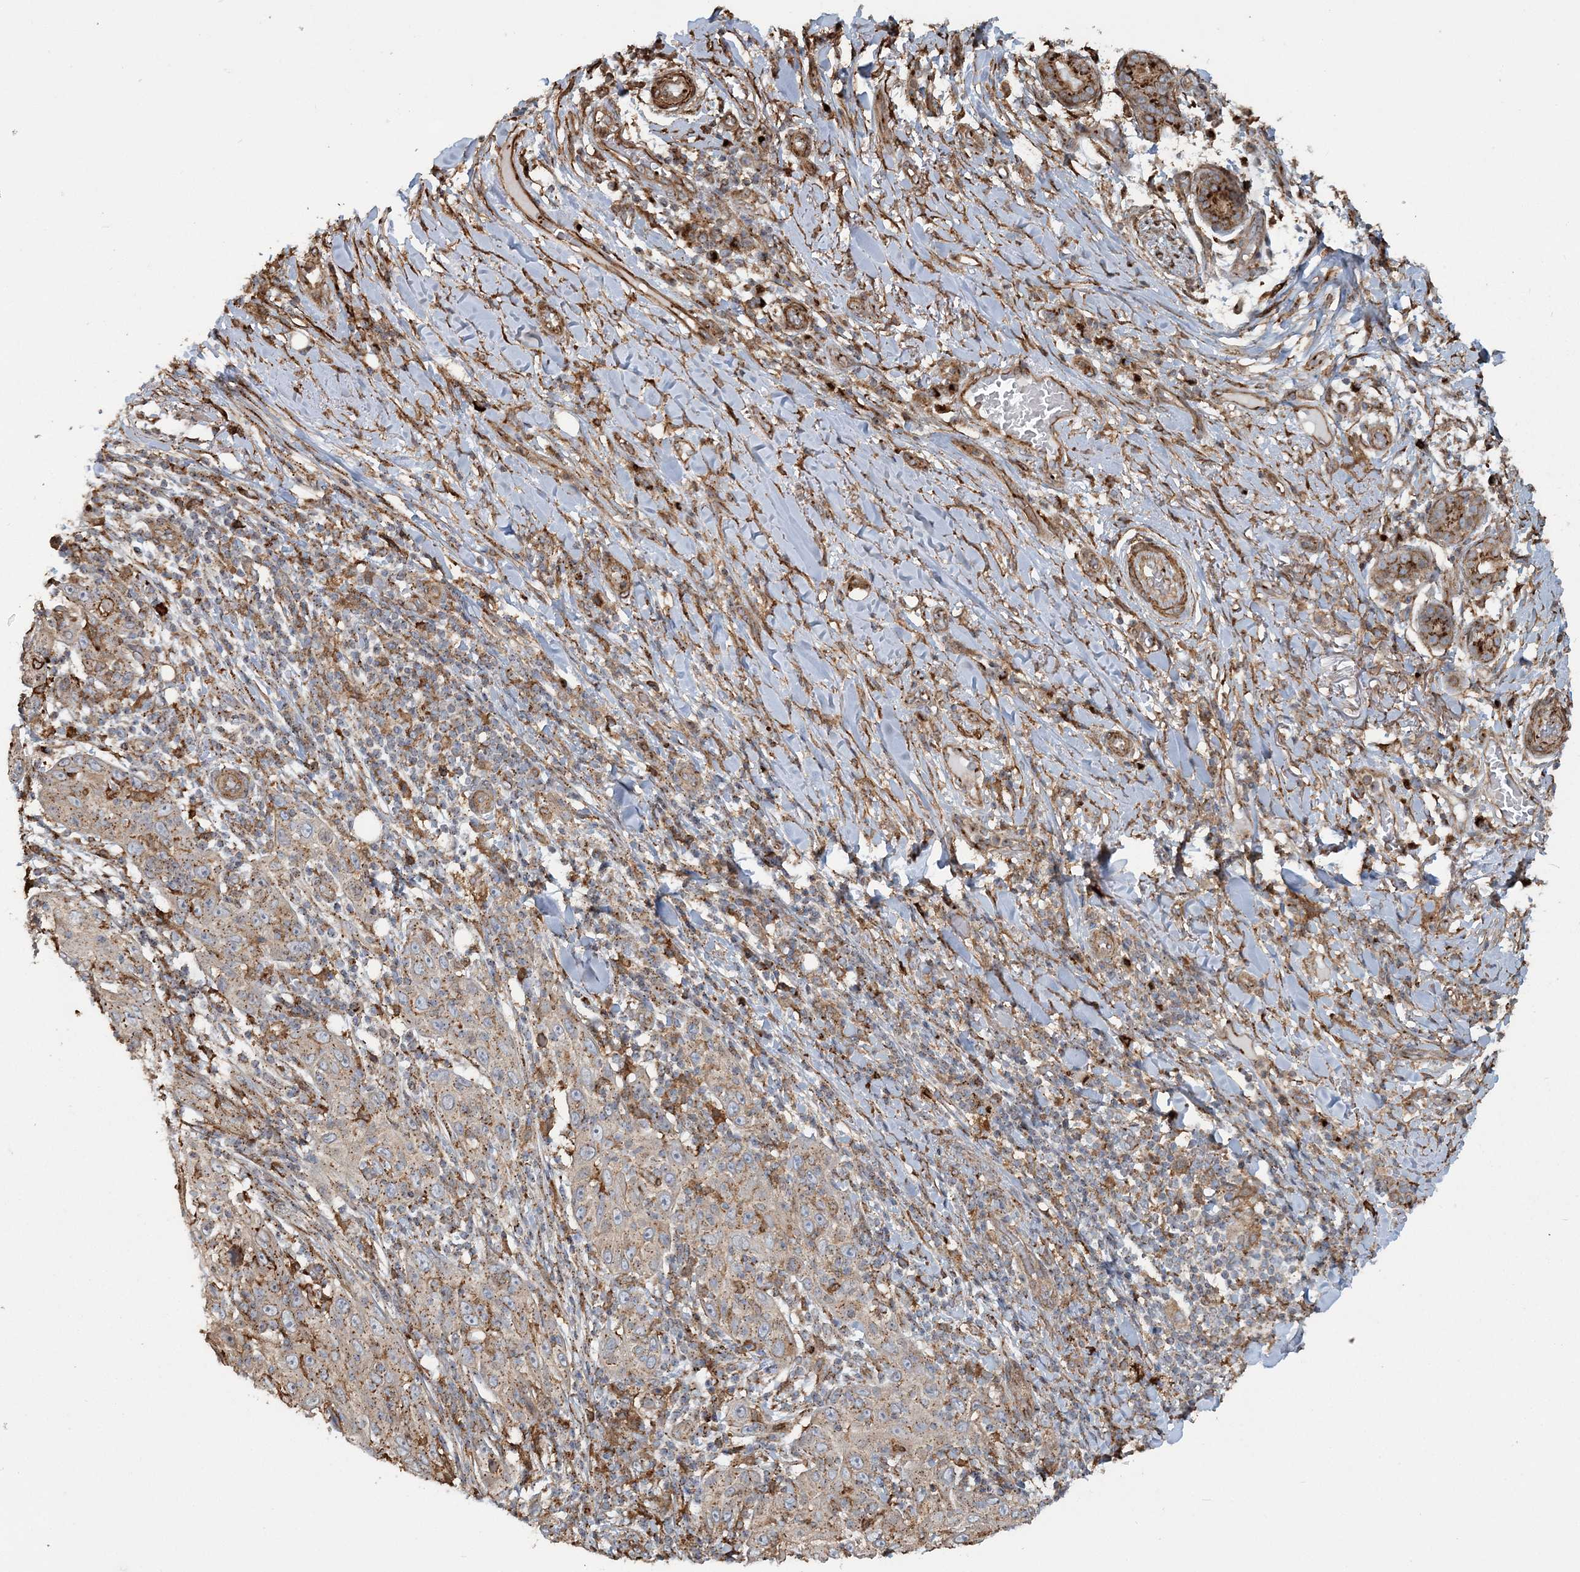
{"staining": {"intensity": "weak", "quantity": ">75%", "location": "cytoplasmic/membranous"}, "tissue": "skin cancer", "cell_type": "Tumor cells", "image_type": "cancer", "snomed": [{"axis": "morphology", "description": "Squamous cell carcinoma, NOS"}, {"axis": "topography", "description": "Skin"}], "caption": "Squamous cell carcinoma (skin) stained for a protein (brown) shows weak cytoplasmic/membranous positive expression in about >75% of tumor cells.", "gene": "TRAF3IP2", "patient": {"sex": "female", "age": 88}}